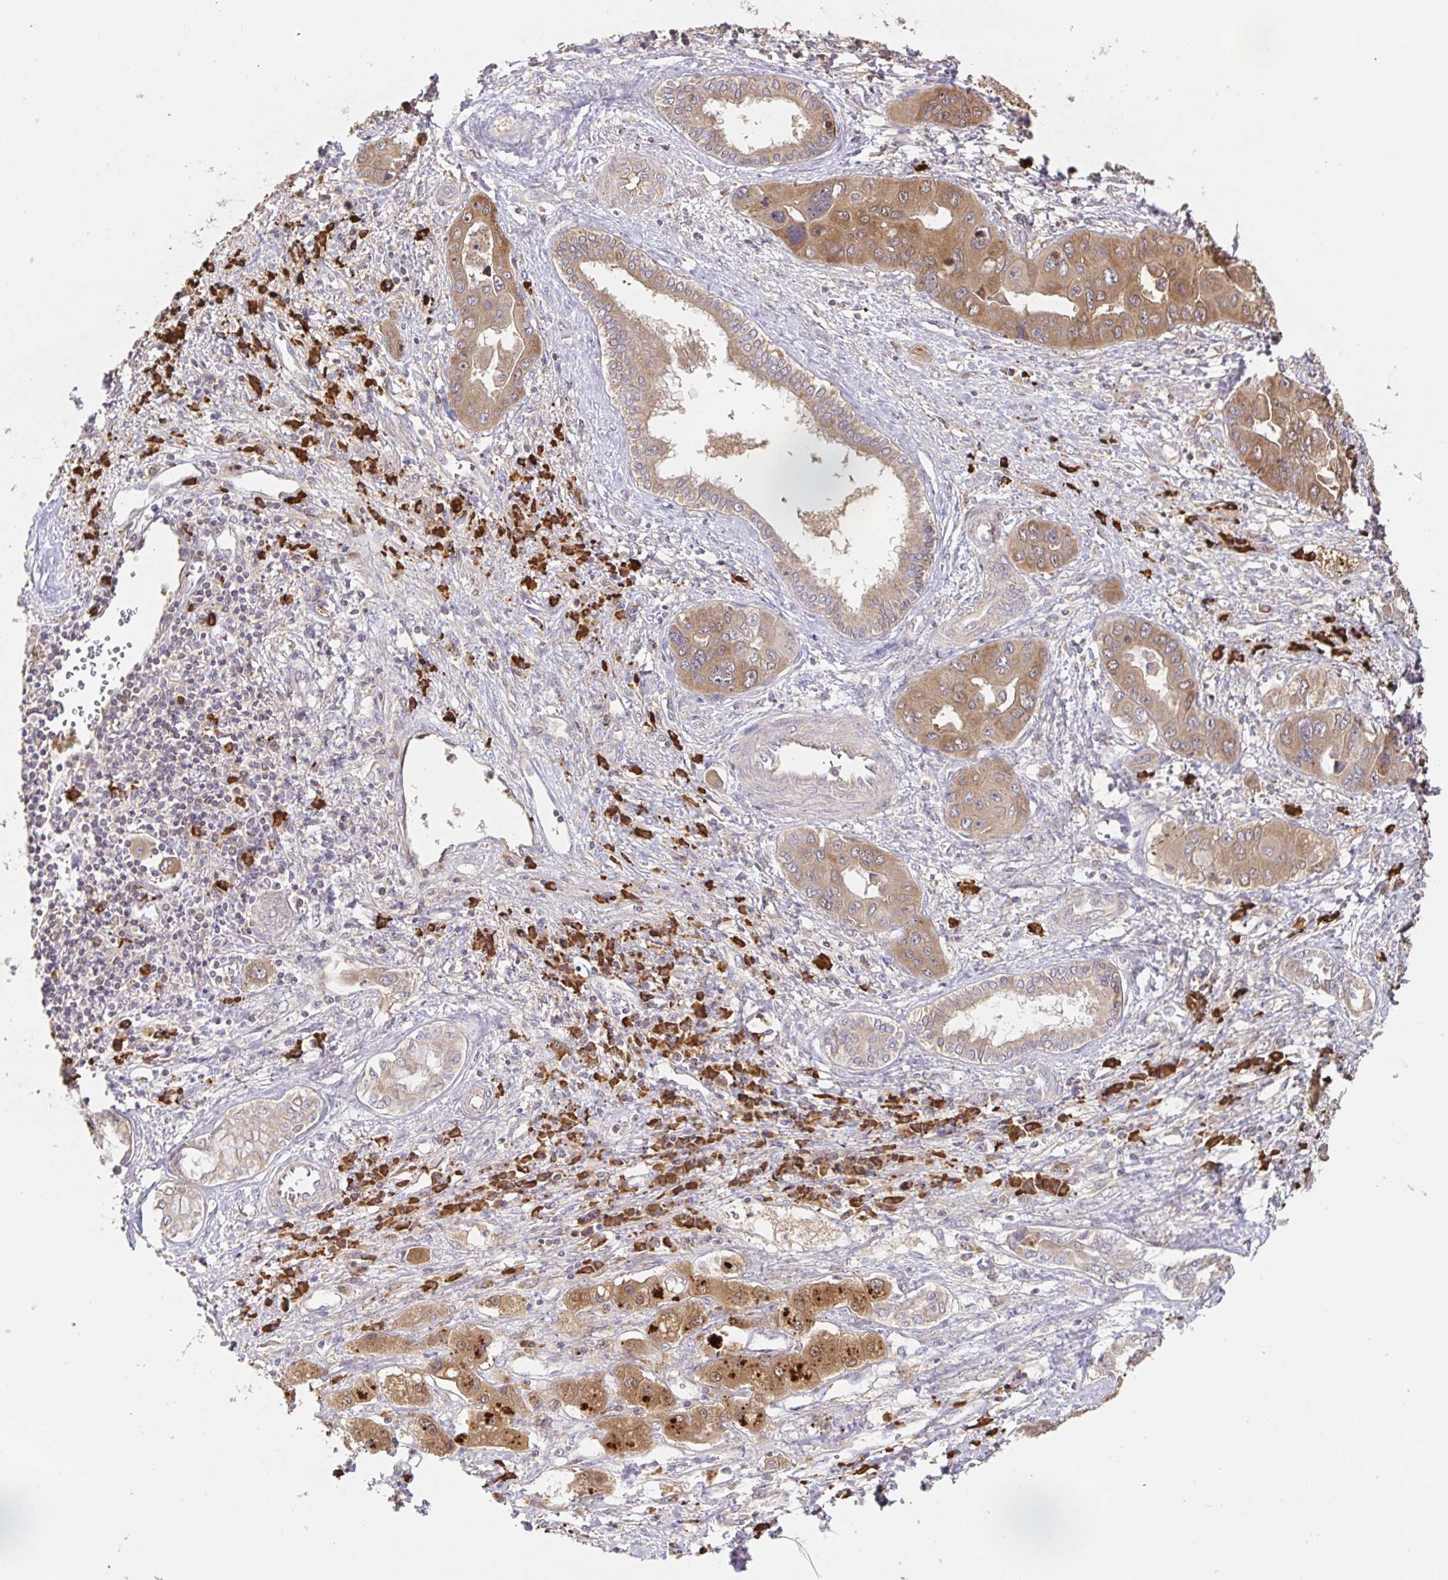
{"staining": {"intensity": "moderate", "quantity": ">75%", "location": "cytoplasmic/membranous"}, "tissue": "liver cancer", "cell_type": "Tumor cells", "image_type": "cancer", "snomed": [{"axis": "morphology", "description": "Cholangiocarcinoma"}, {"axis": "topography", "description": "Liver"}], "caption": "Protein staining of liver cancer (cholangiocarcinoma) tissue demonstrates moderate cytoplasmic/membranous positivity in about >75% of tumor cells. The protein is stained brown, and the nuclei are stained in blue (DAB (3,3'-diaminobenzidine) IHC with brightfield microscopy, high magnification).", "gene": "HAGH", "patient": {"sex": "male", "age": 67}}